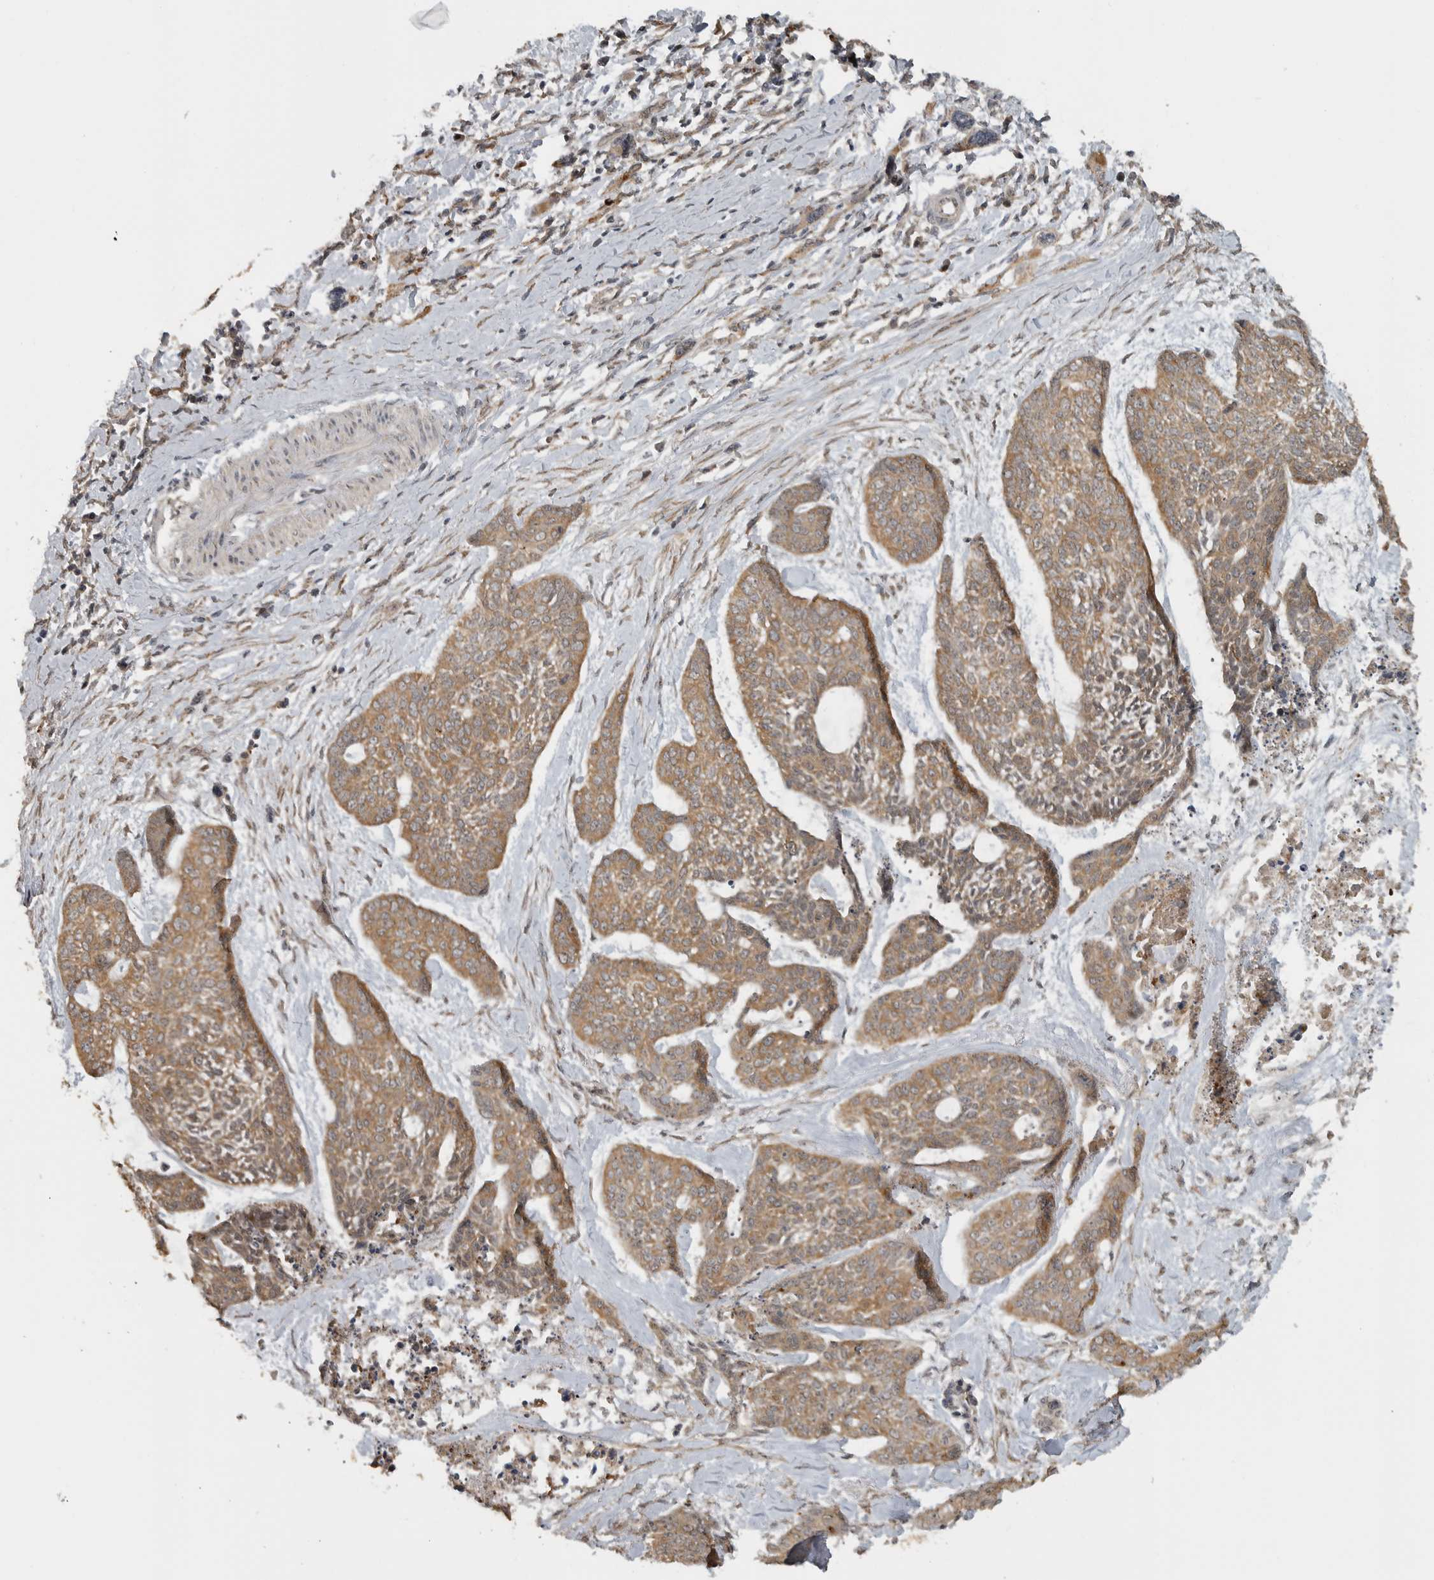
{"staining": {"intensity": "moderate", "quantity": ">75%", "location": "cytoplasmic/membranous"}, "tissue": "skin cancer", "cell_type": "Tumor cells", "image_type": "cancer", "snomed": [{"axis": "morphology", "description": "Basal cell carcinoma"}, {"axis": "topography", "description": "Skin"}], "caption": "This is an image of IHC staining of skin cancer, which shows moderate staining in the cytoplasmic/membranous of tumor cells.", "gene": "LLGL1", "patient": {"sex": "female", "age": 64}}